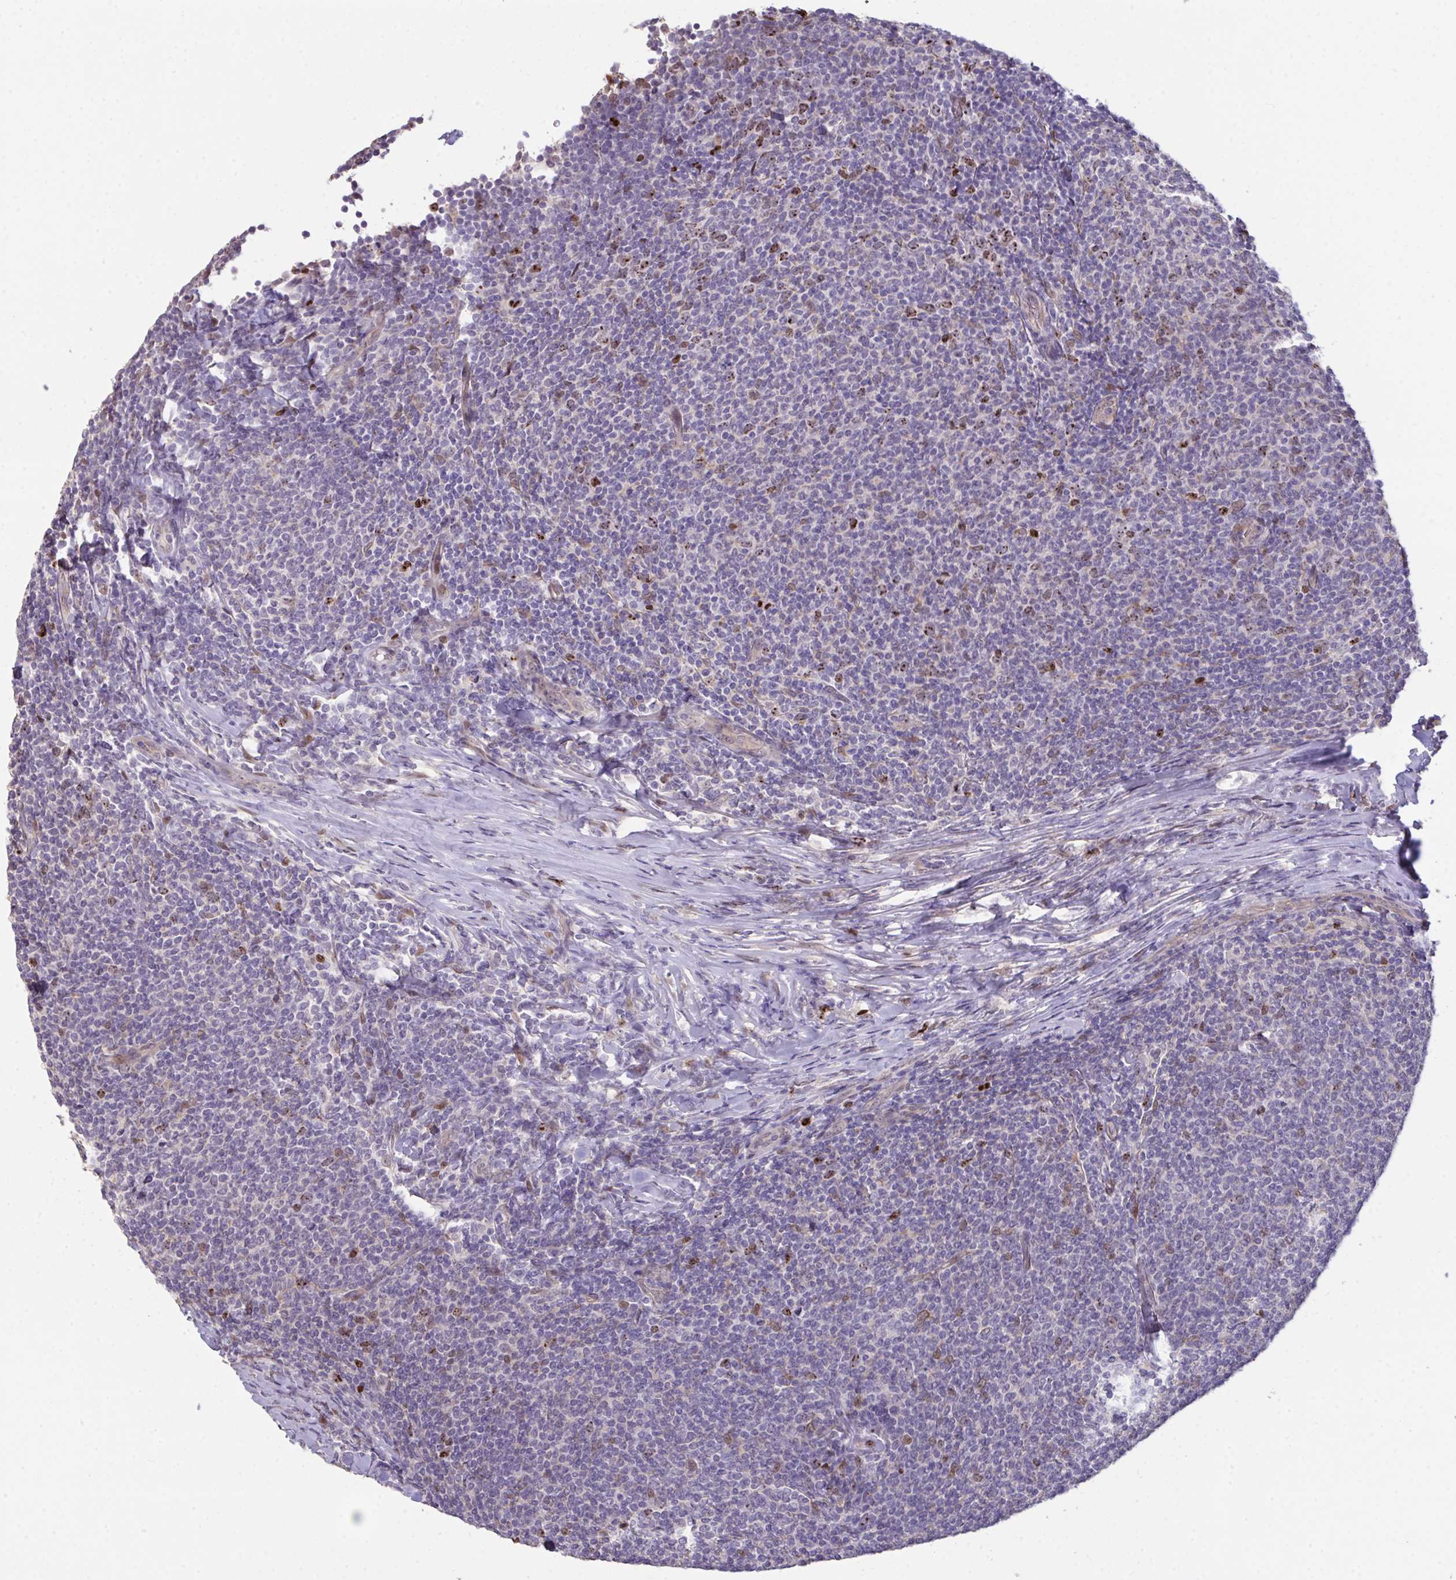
{"staining": {"intensity": "moderate", "quantity": "<25%", "location": "nuclear"}, "tissue": "lymphoma", "cell_type": "Tumor cells", "image_type": "cancer", "snomed": [{"axis": "morphology", "description": "Malignant lymphoma, non-Hodgkin's type, Low grade"}, {"axis": "topography", "description": "Lymph node"}], "caption": "Low-grade malignant lymphoma, non-Hodgkin's type stained for a protein shows moderate nuclear positivity in tumor cells.", "gene": "SETD7", "patient": {"sex": "male", "age": 52}}